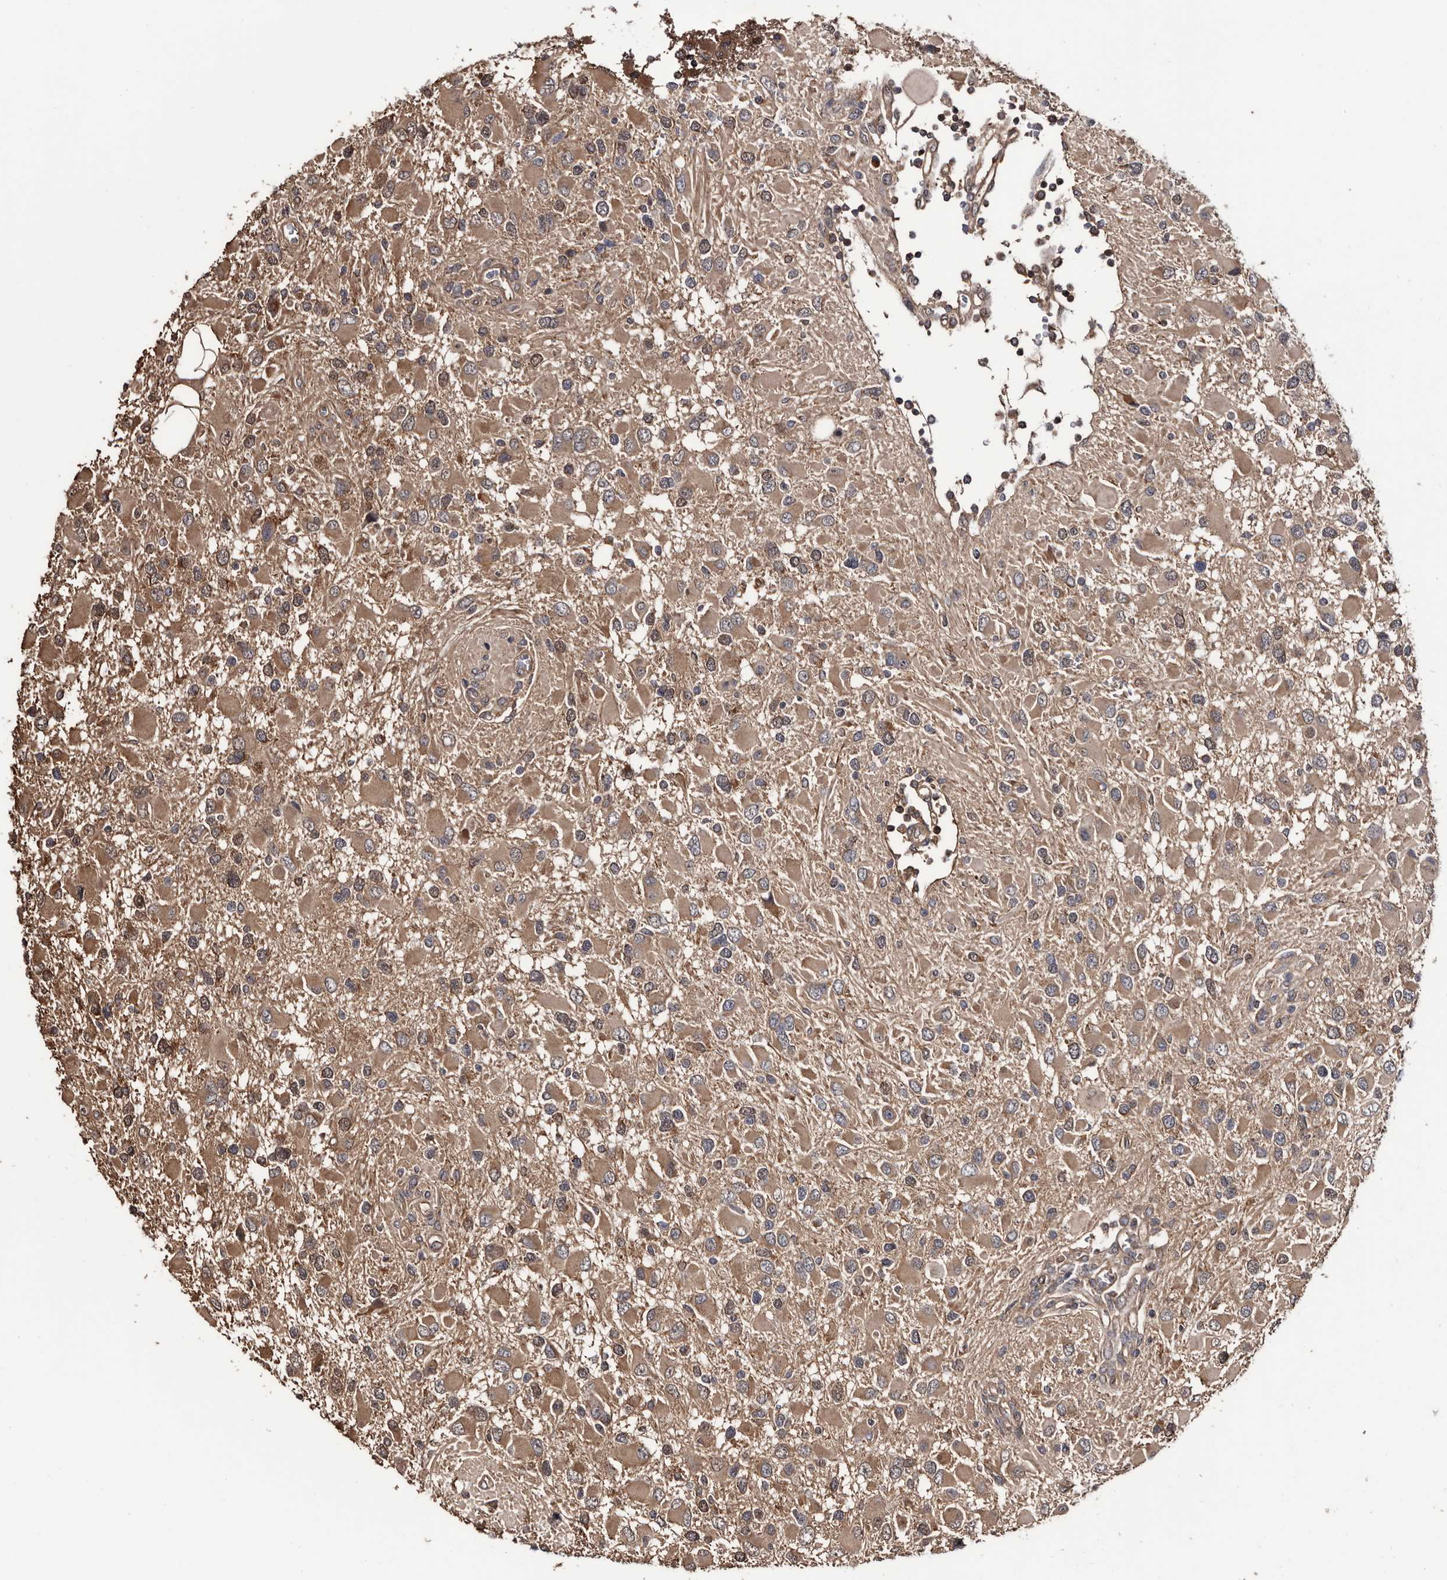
{"staining": {"intensity": "weak", "quantity": ">75%", "location": "cytoplasmic/membranous"}, "tissue": "glioma", "cell_type": "Tumor cells", "image_type": "cancer", "snomed": [{"axis": "morphology", "description": "Glioma, malignant, High grade"}, {"axis": "topography", "description": "Brain"}], "caption": "Immunohistochemistry staining of high-grade glioma (malignant), which shows low levels of weak cytoplasmic/membranous staining in approximately >75% of tumor cells indicating weak cytoplasmic/membranous protein staining. The staining was performed using DAB (3,3'-diaminobenzidine) (brown) for protein detection and nuclei were counterstained in hematoxylin (blue).", "gene": "TTI2", "patient": {"sex": "male", "age": 53}}